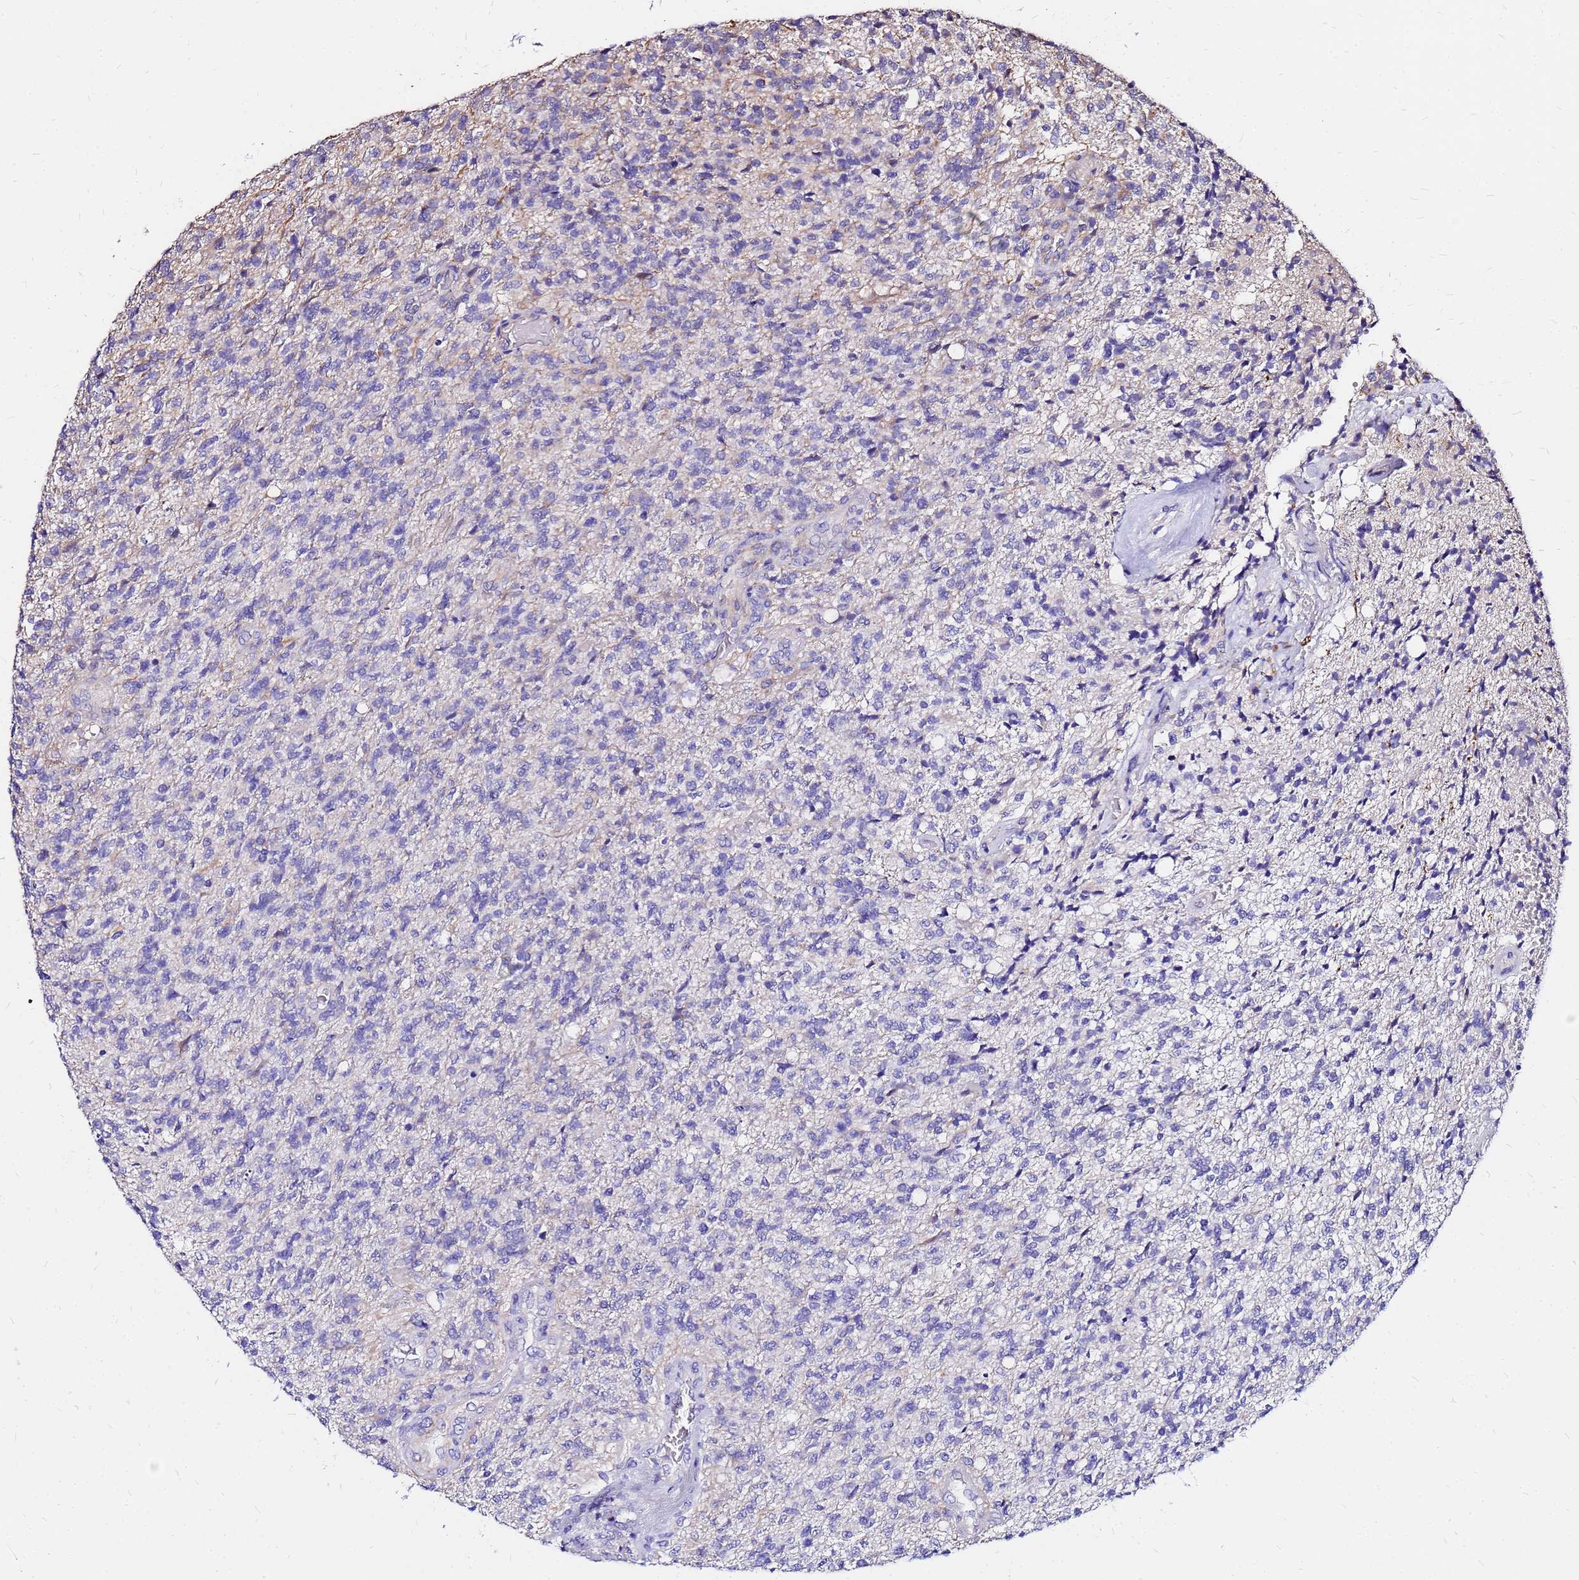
{"staining": {"intensity": "negative", "quantity": "none", "location": "none"}, "tissue": "glioma", "cell_type": "Tumor cells", "image_type": "cancer", "snomed": [{"axis": "morphology", "description": "Glioma, malignant, High grade"}, {"axis": "topography", "description": "Brain"}], "caption": "Immunohistochemistry image of neoplastic tissue: human glioma stained with DAB (3,3'-diaminobenzidine) displays no significant protein positivity in tumor cells. (Stains: DAB immunohistochemistry with hematoxylin counter stain, Microscopy: brightfield microscopy at high magnification).", "gene": "ARHGEF5", "patient": {"sex": "male", "age": 56}}